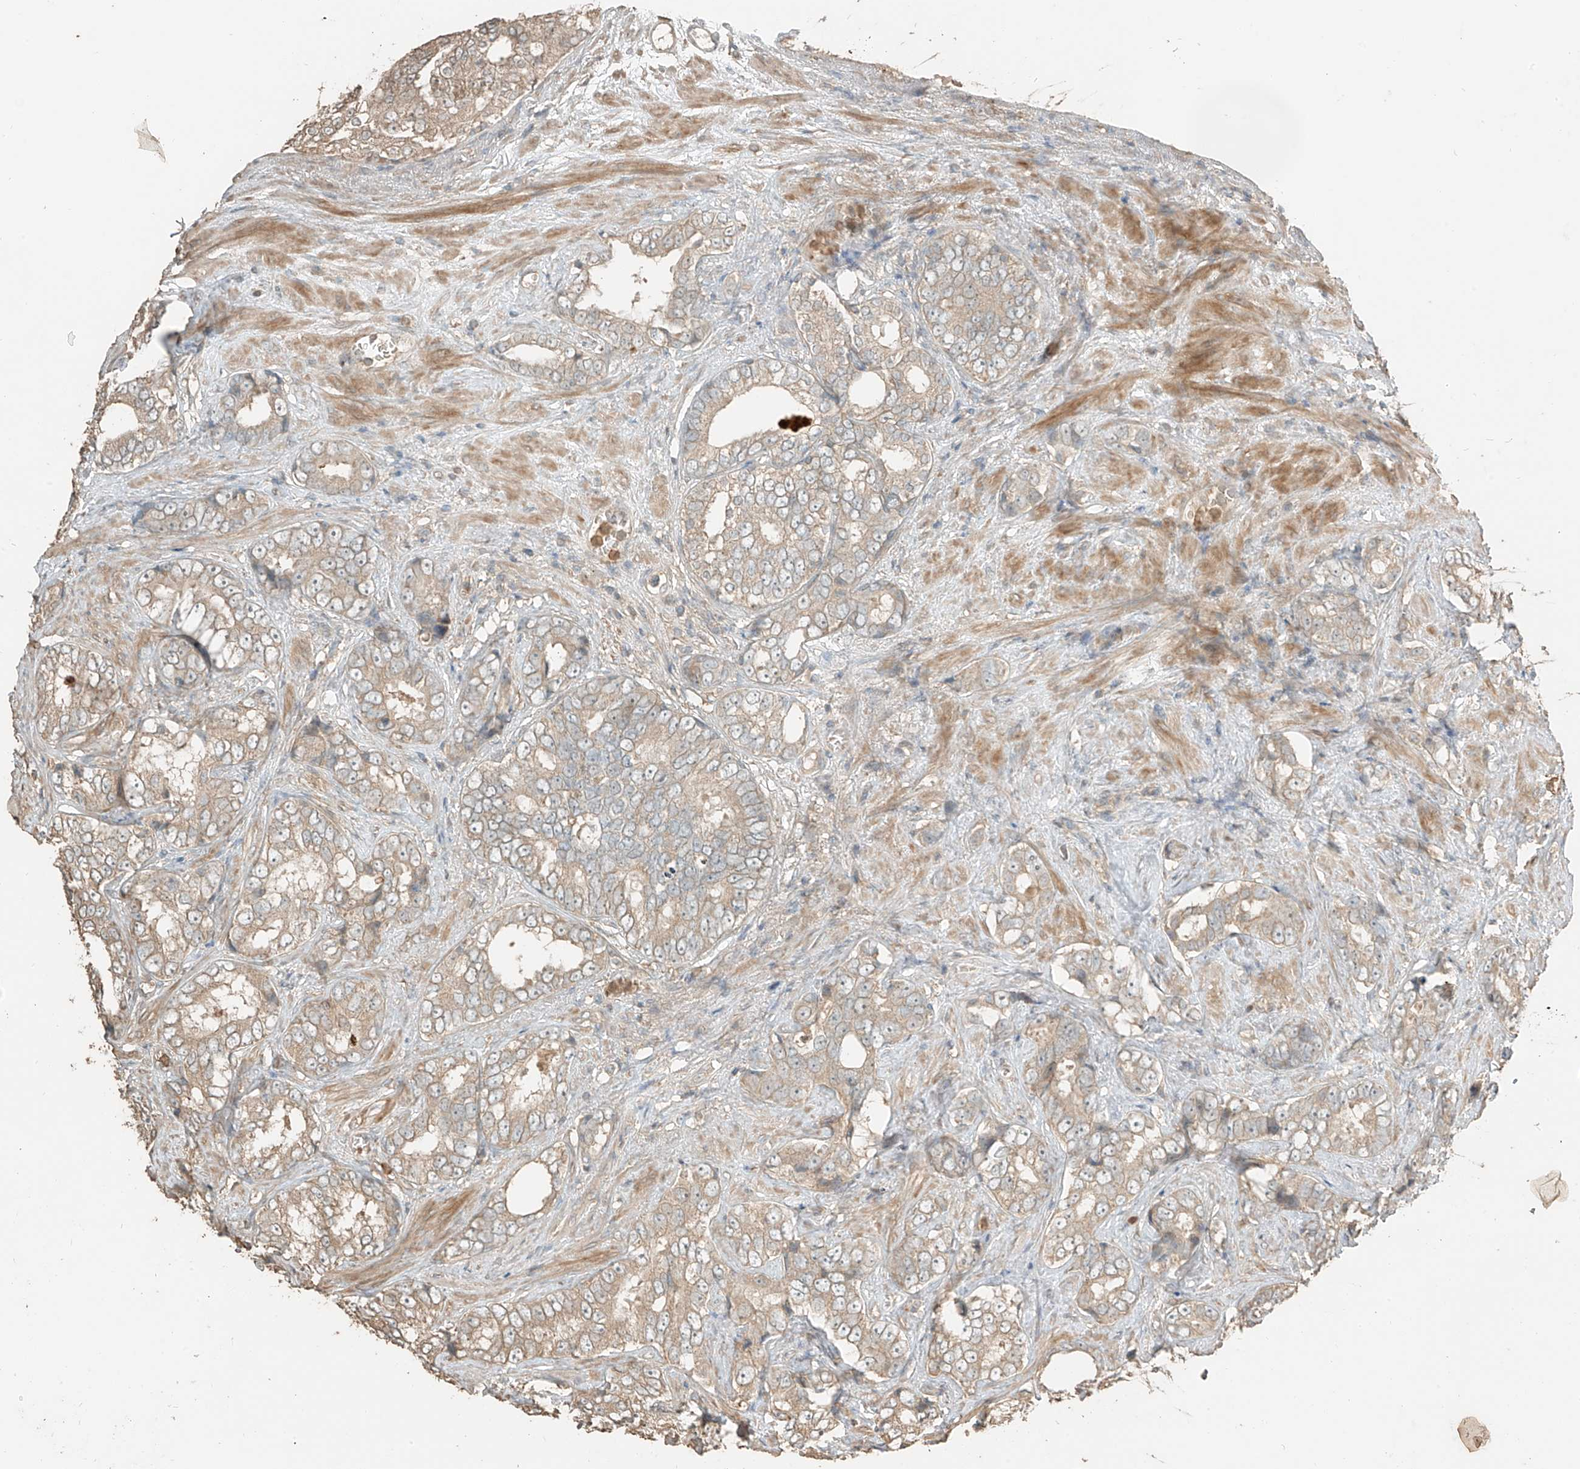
{"staining": {"intensity": "weak", "quantity": ">75%", "location": "cytoplasmic/membranous"}, "tissue": "prostate cancer", "cell_type": "Tumor cells", "image_type": "cancer", "snomed": [{"axis": "morphology", "description": "Adenocarcinoma, High grade"}, {"axis": "topography", "description": "Prostate"}], "caption": "IHC of prostate high-grade adenocarcinoma displays low levels of weak cytoplasmic/membranous expression in approximately >75% of tumor cells.", "gene": "RFTN2", "patient": {"sex": "male", "age": 66}}